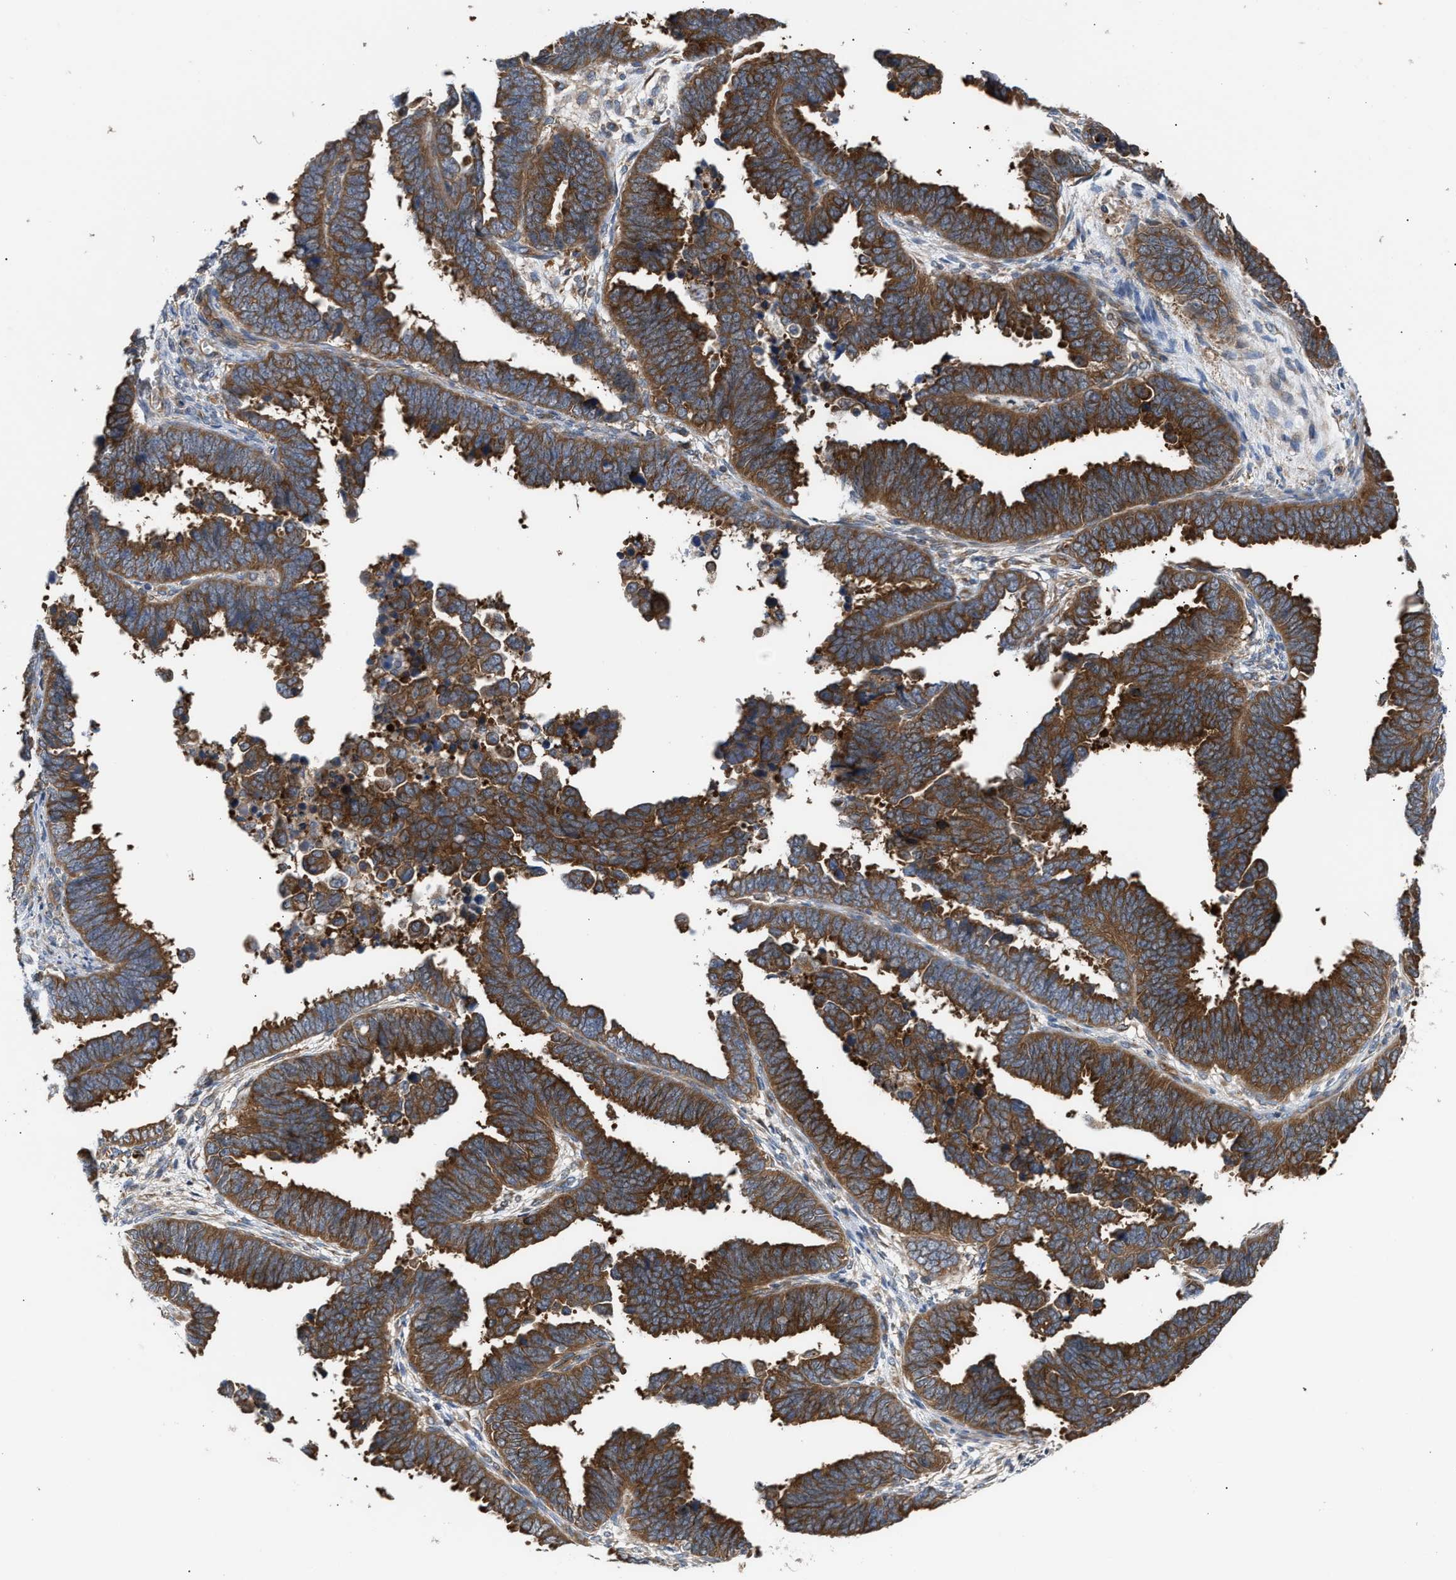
{"staining": {"intensity": "strong", "quantity": ">75%", "location": "cytoplasmic/membranous"}, "tissue": "endometrial cancer", "cell_type": "Tumor cells", "image_type": "cancer", "snomed": [{"axis": "morphology", "description": "Adenocarcinoma, NOS"}, {"axis": "topography", "description": "Endometrium"}], "caption": "This image exhibits IHC staining of human endometrial cancer (adenocarcinoma), with high strong cytoplasmic/membranous expression in approximately >75% of tumor cells.", "gene": "LAPTM4B", "patient": {"sex": "female", "age": 75}}